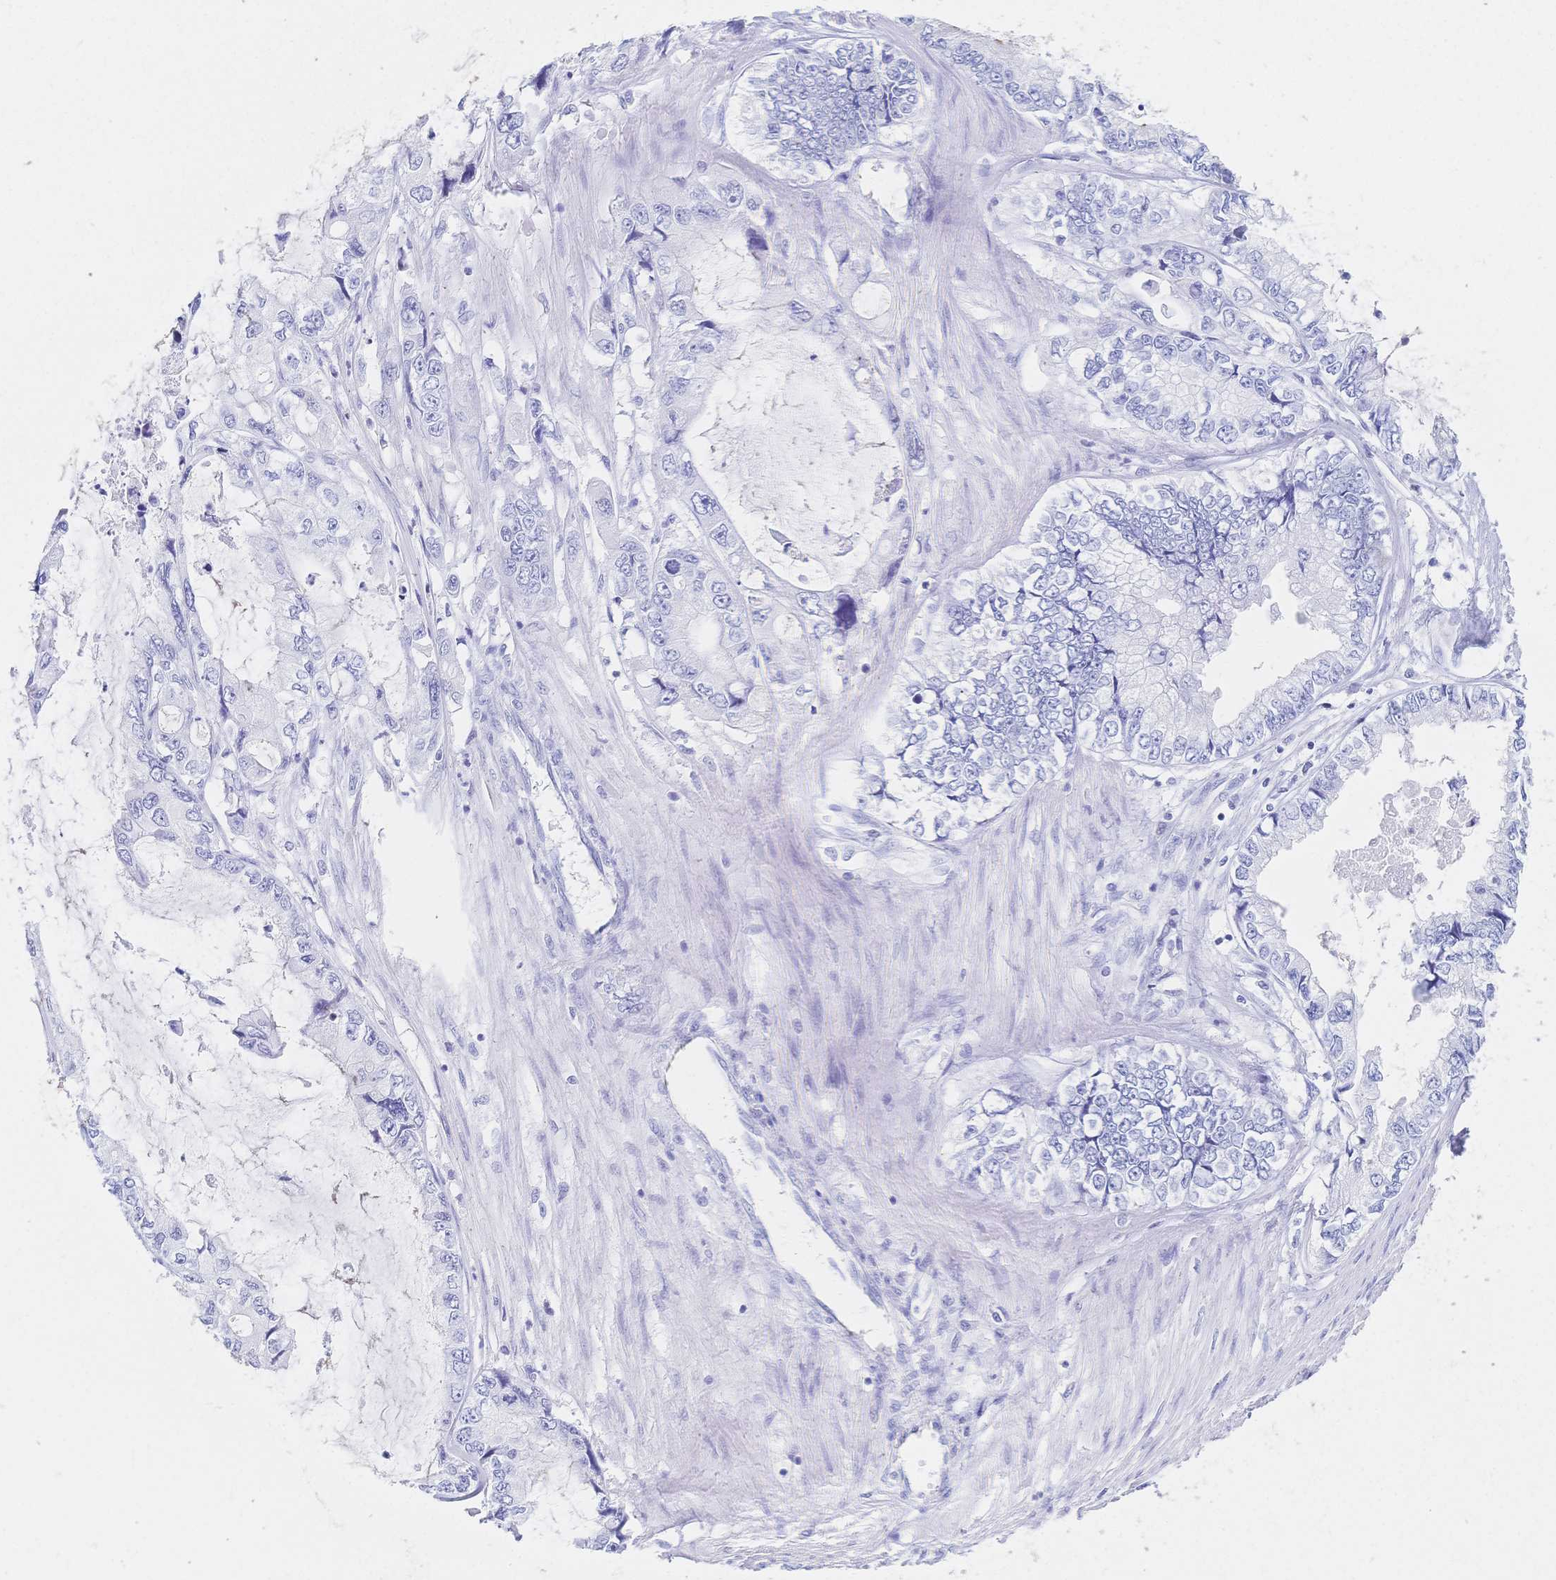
{"staining": {"intensity": "negative", "quantity": "none", "location": "none"}, "tissue": "stomach cancer", "cell_type": "Tumor cells", "image_type": "cancer", "snomed": [{"axis": "morphology", "description": "Adenocarcinoma, NOS"}, {"axis": "topography", "description": "Pancreas"}, {"axis": "topography", "description": "Stomach, upper"}, {"axis": "topography", "description": "Stomach"}], "caption": "There is no significant expression in tumor cells of stomach cancer.", "gene": "MEP1B", "patient": {"sex": "male", "age": 77}}